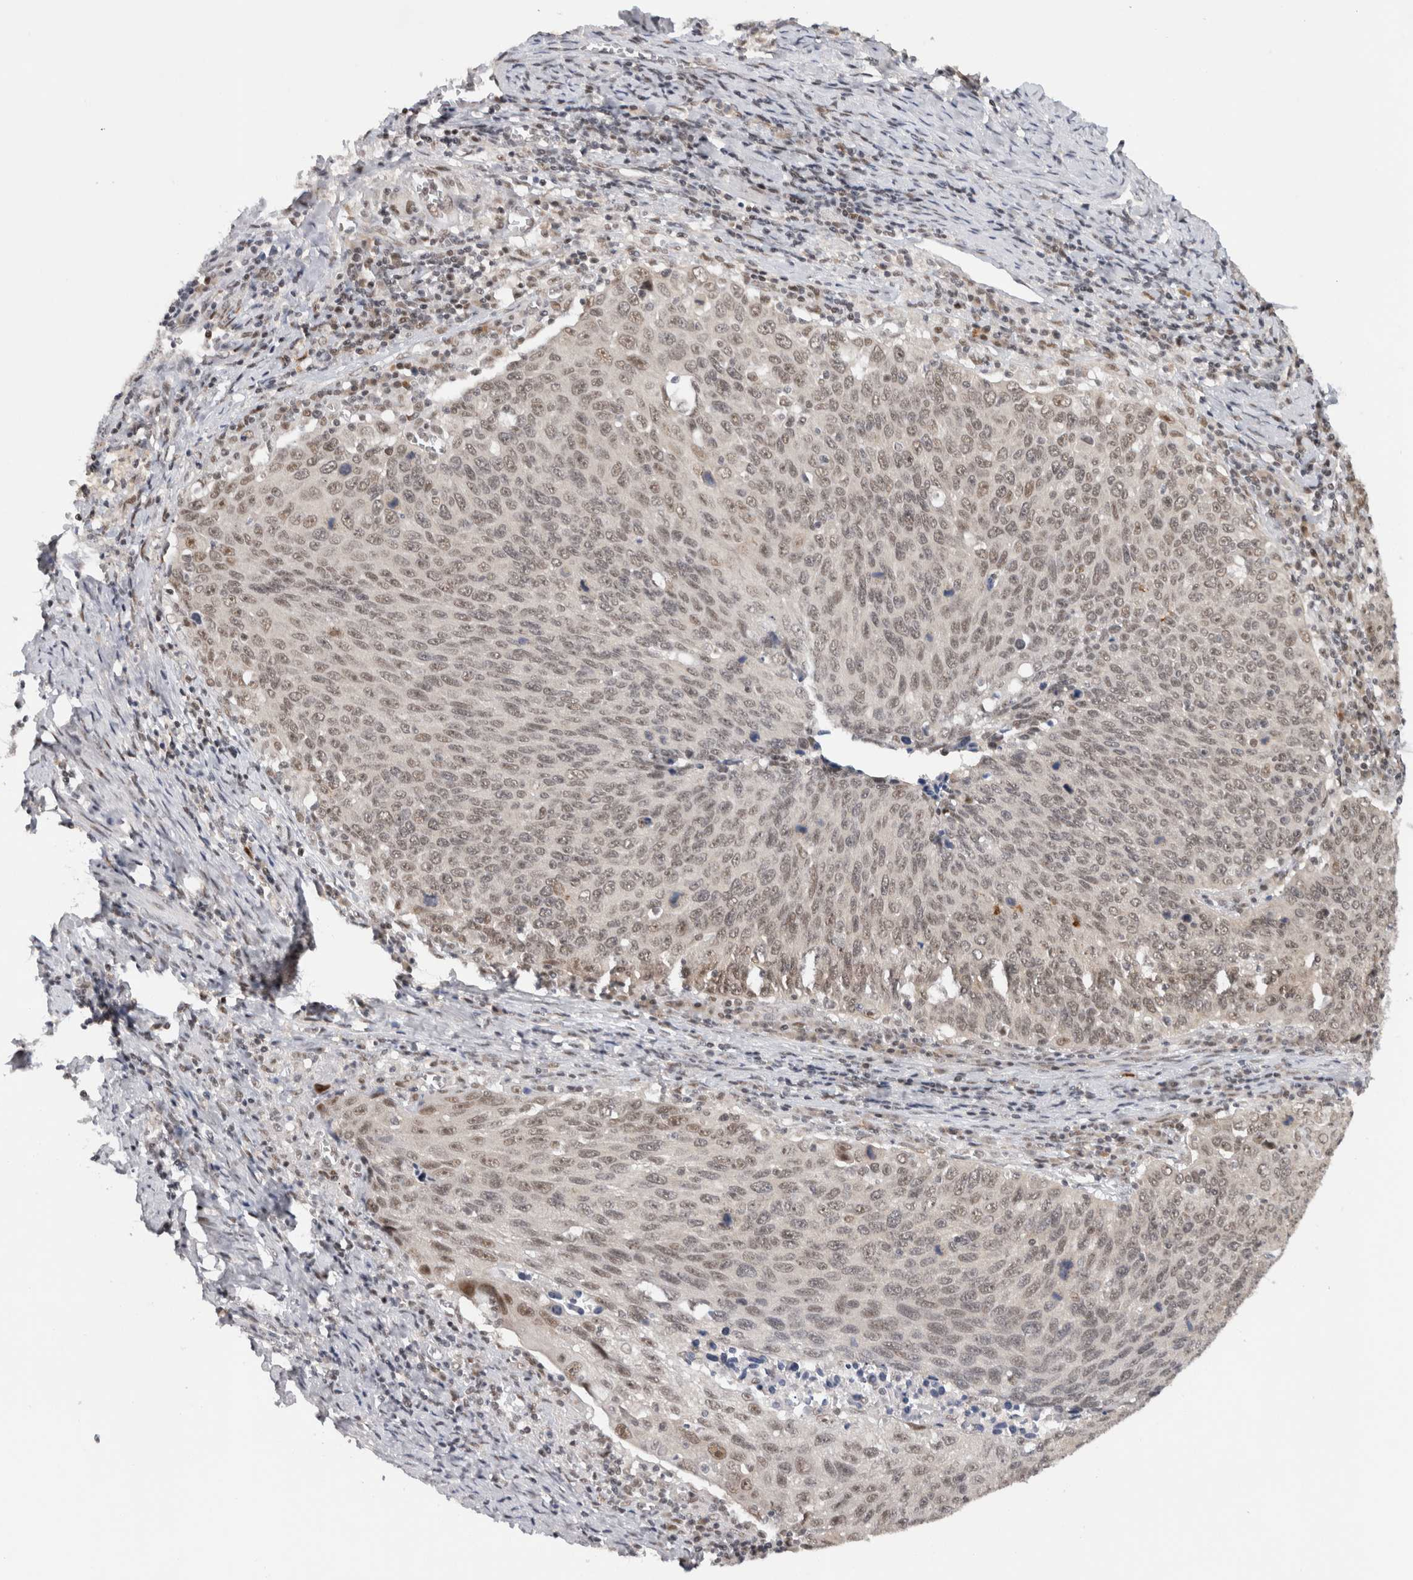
{"staining": {"intensity": "weak", "quantity": ">75%", "location": "nuclear"}, "tissue": "cervical cancer", "cell_type": "Tumor cells", "image_type": "cancer", "snomed": [{"axis": "morphology", "description": "Squamous cell carcinoma, NOS"}, {"axis": "topography", "description": "Cervix"}], "caption": "A photomicrograph showing weak nuclear positivity in about >75% of tumor cells in squamous cell carcinoma (cervical), as visualized by brown immunohistochemical staining.", "gene": "HESX1", "patient": {"sex": "female", "age": 53}}